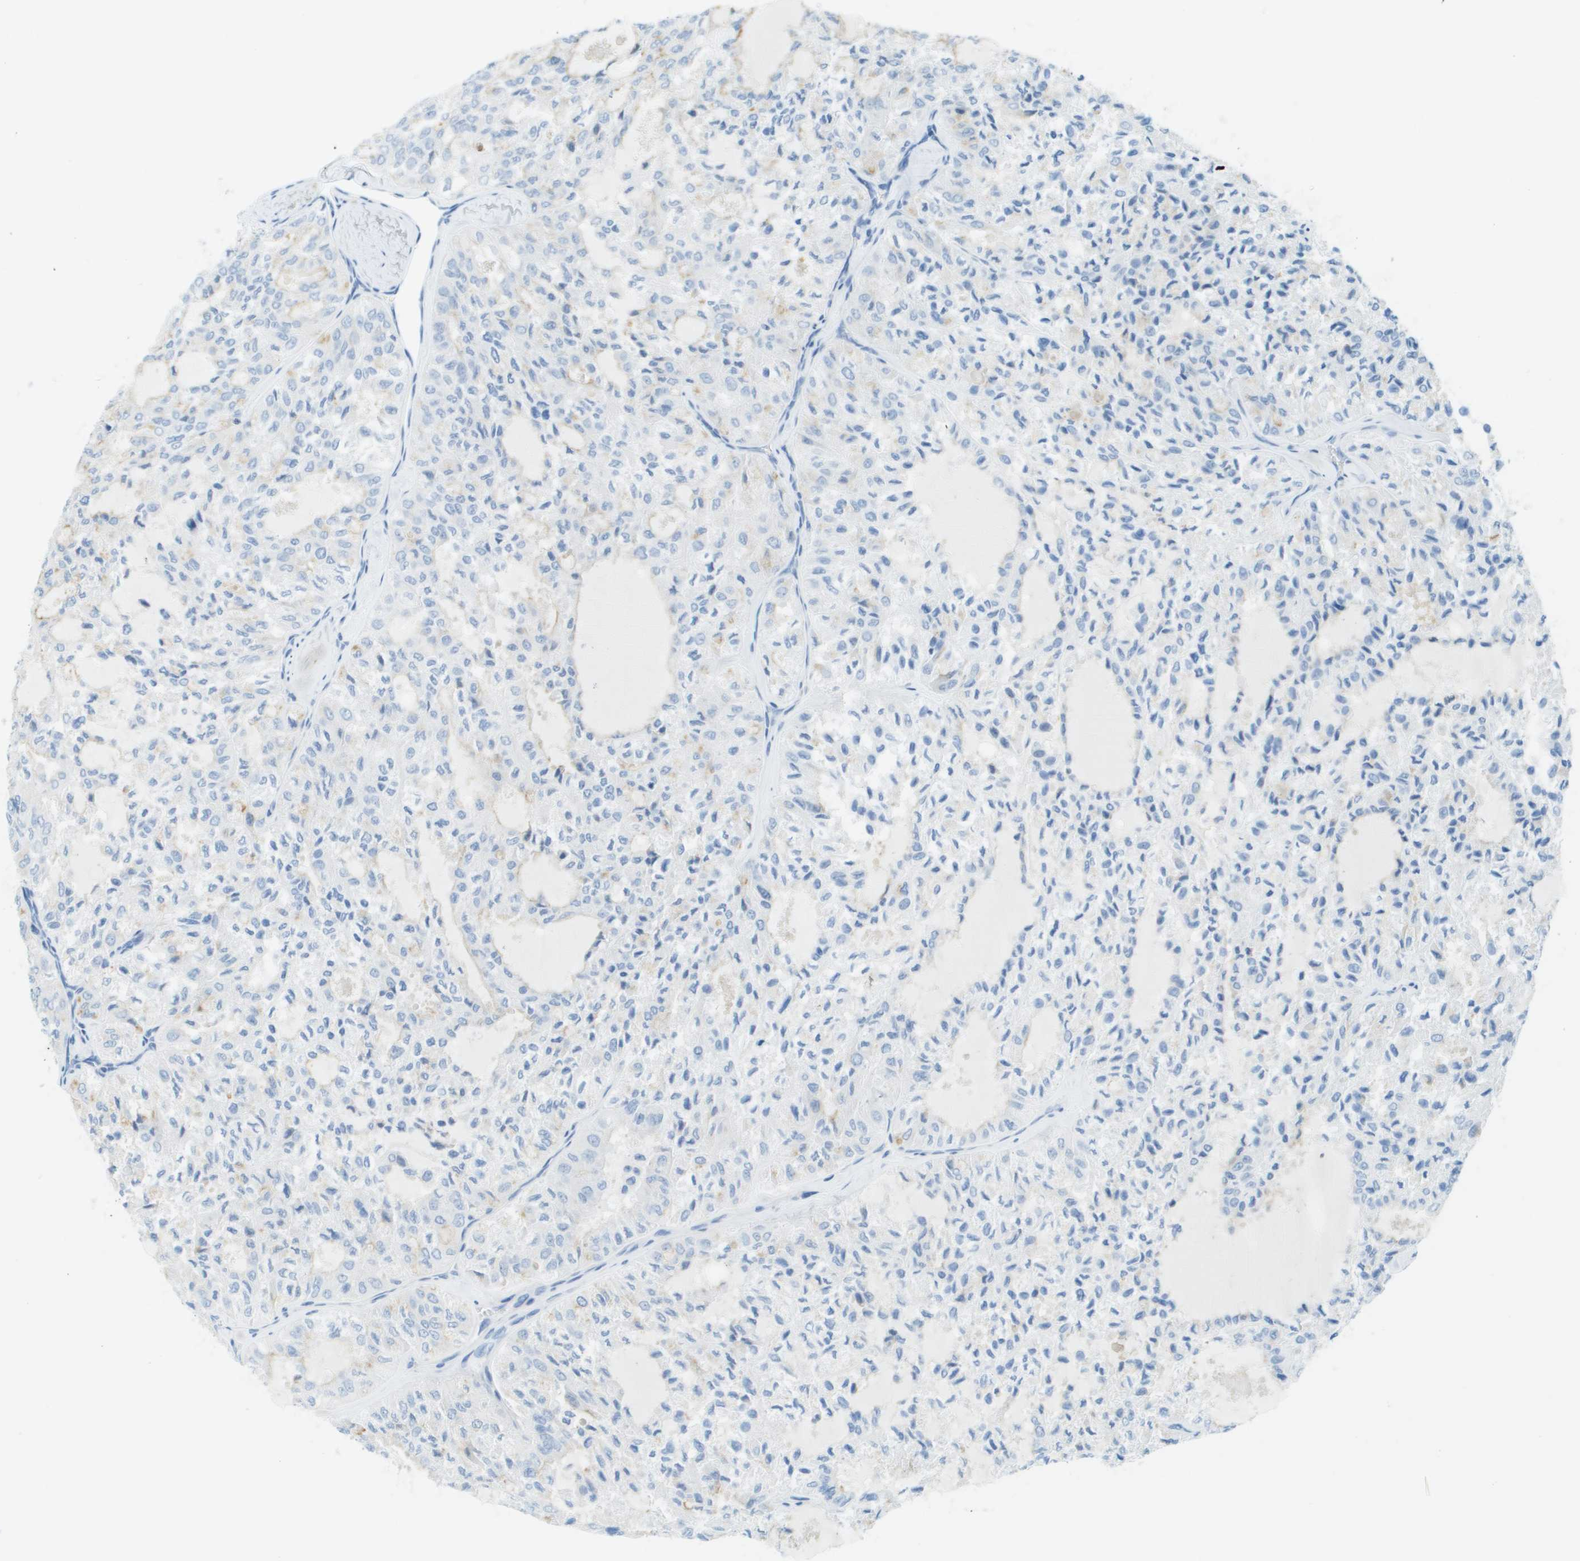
{"staining": {"intensity": "negative", "quantity": "none", "location": "none"}, "tissue": "thyroid cancer", "cell_type": "Tumor cells", "image_type": "cancer", "snomed": [{"axis": "morphology", "description": "Follicular adenoma carcinoma, NOS"}, {"axis": "topography", "description": "Thyroid gland"}], "caption": "Tumor cells are negative for brown protein staining in thyroid follicular adenoma carcinoma. Nuclei are stained in blue.", "gene": "CDHR2", "patient": {"sex": "male", "age": 75}}